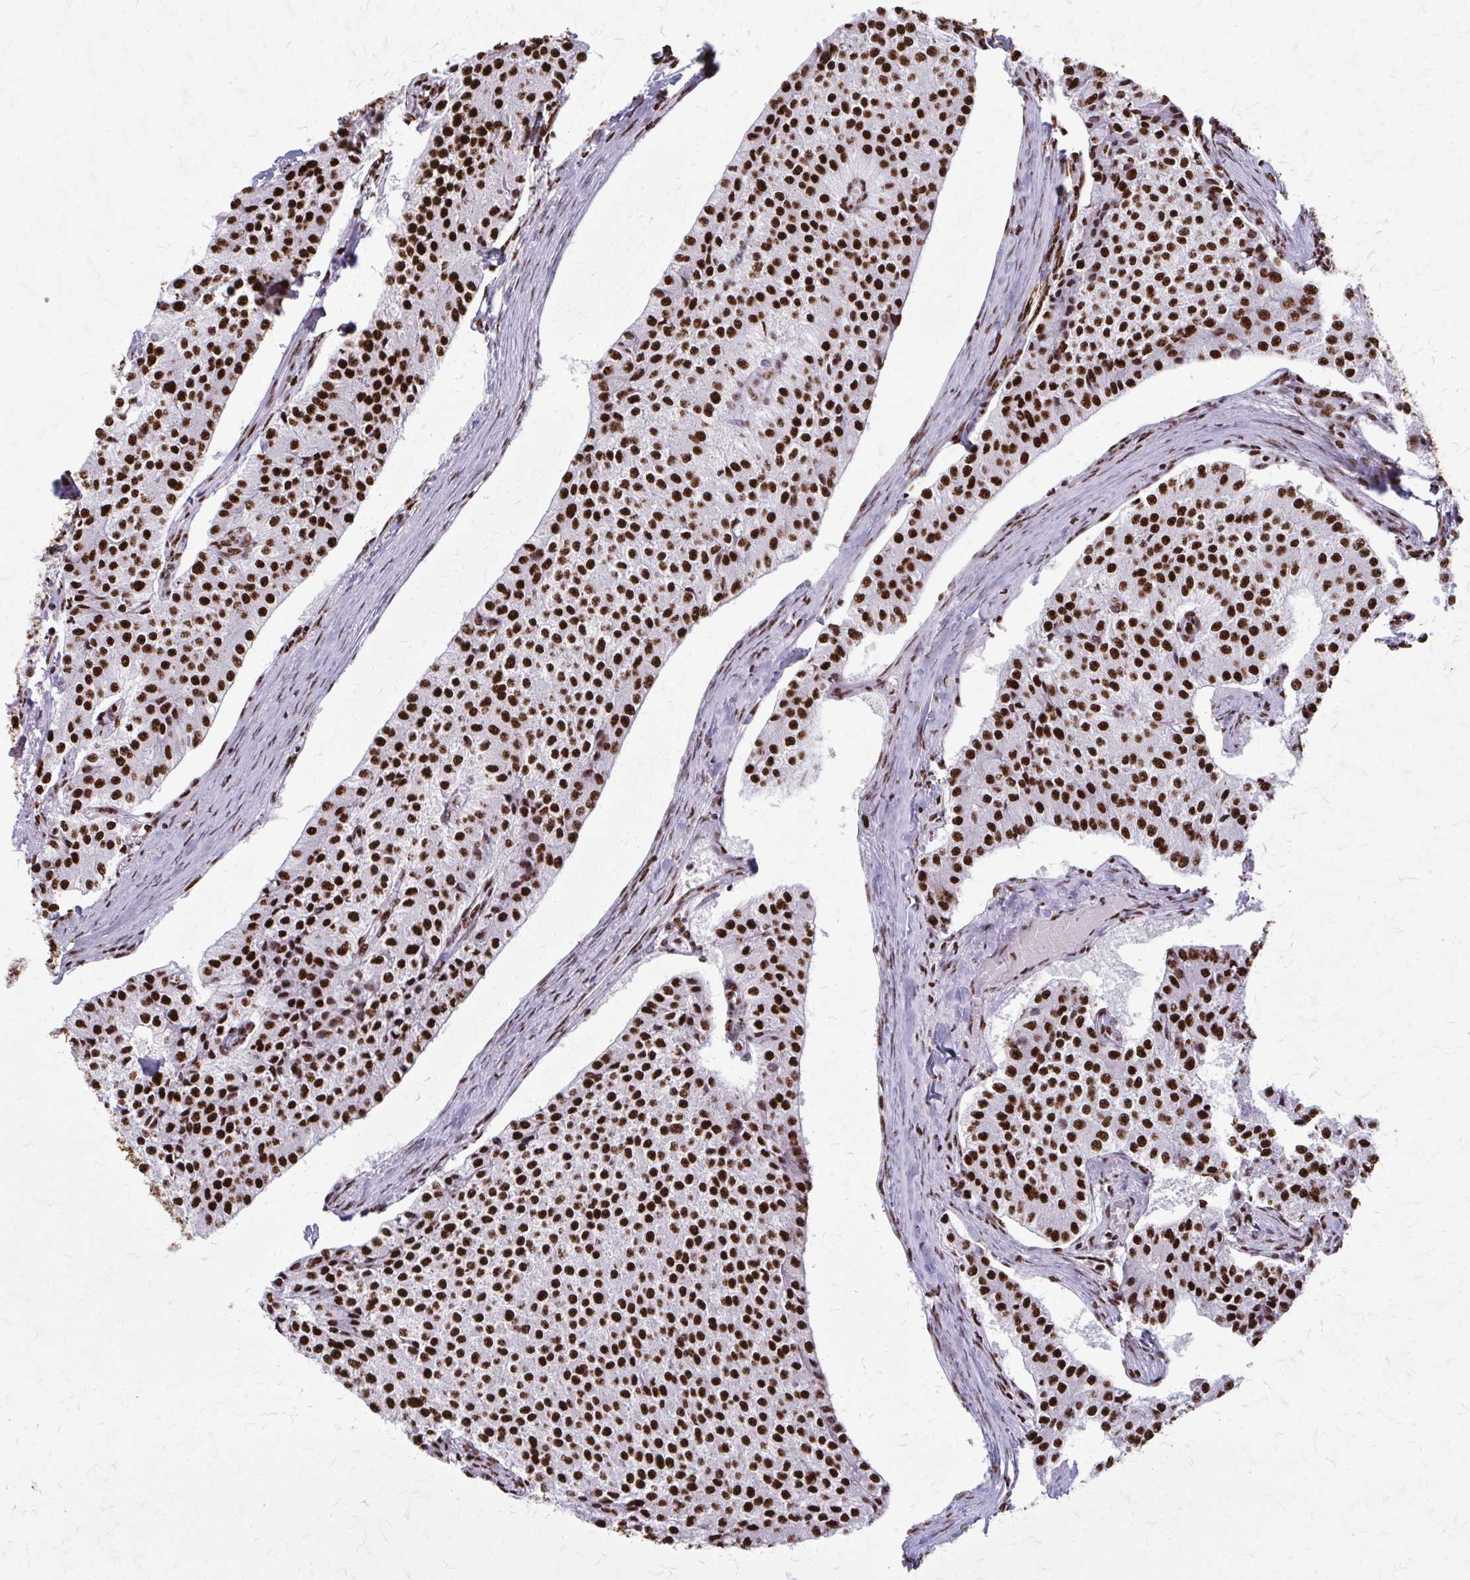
{"staining": {"intensity": "strong", "quantity": ">75%", "location": "nuclear"}, "tissue": "carcinoid", "cell_type": "Tumor cells", "image_type": "cancer", "snomed": [{"axis": "morphology", "description": "Carcinoid, malignant, NOS"}, {"axis": "topography", "description": "Colon"}], "caption": "Tumor cells show high levels of strong nuclear expression in about >75% of cells in malignant carcinoid.", "gene": "SFPQ", "patient": {"sex": "female", "age": 52}}